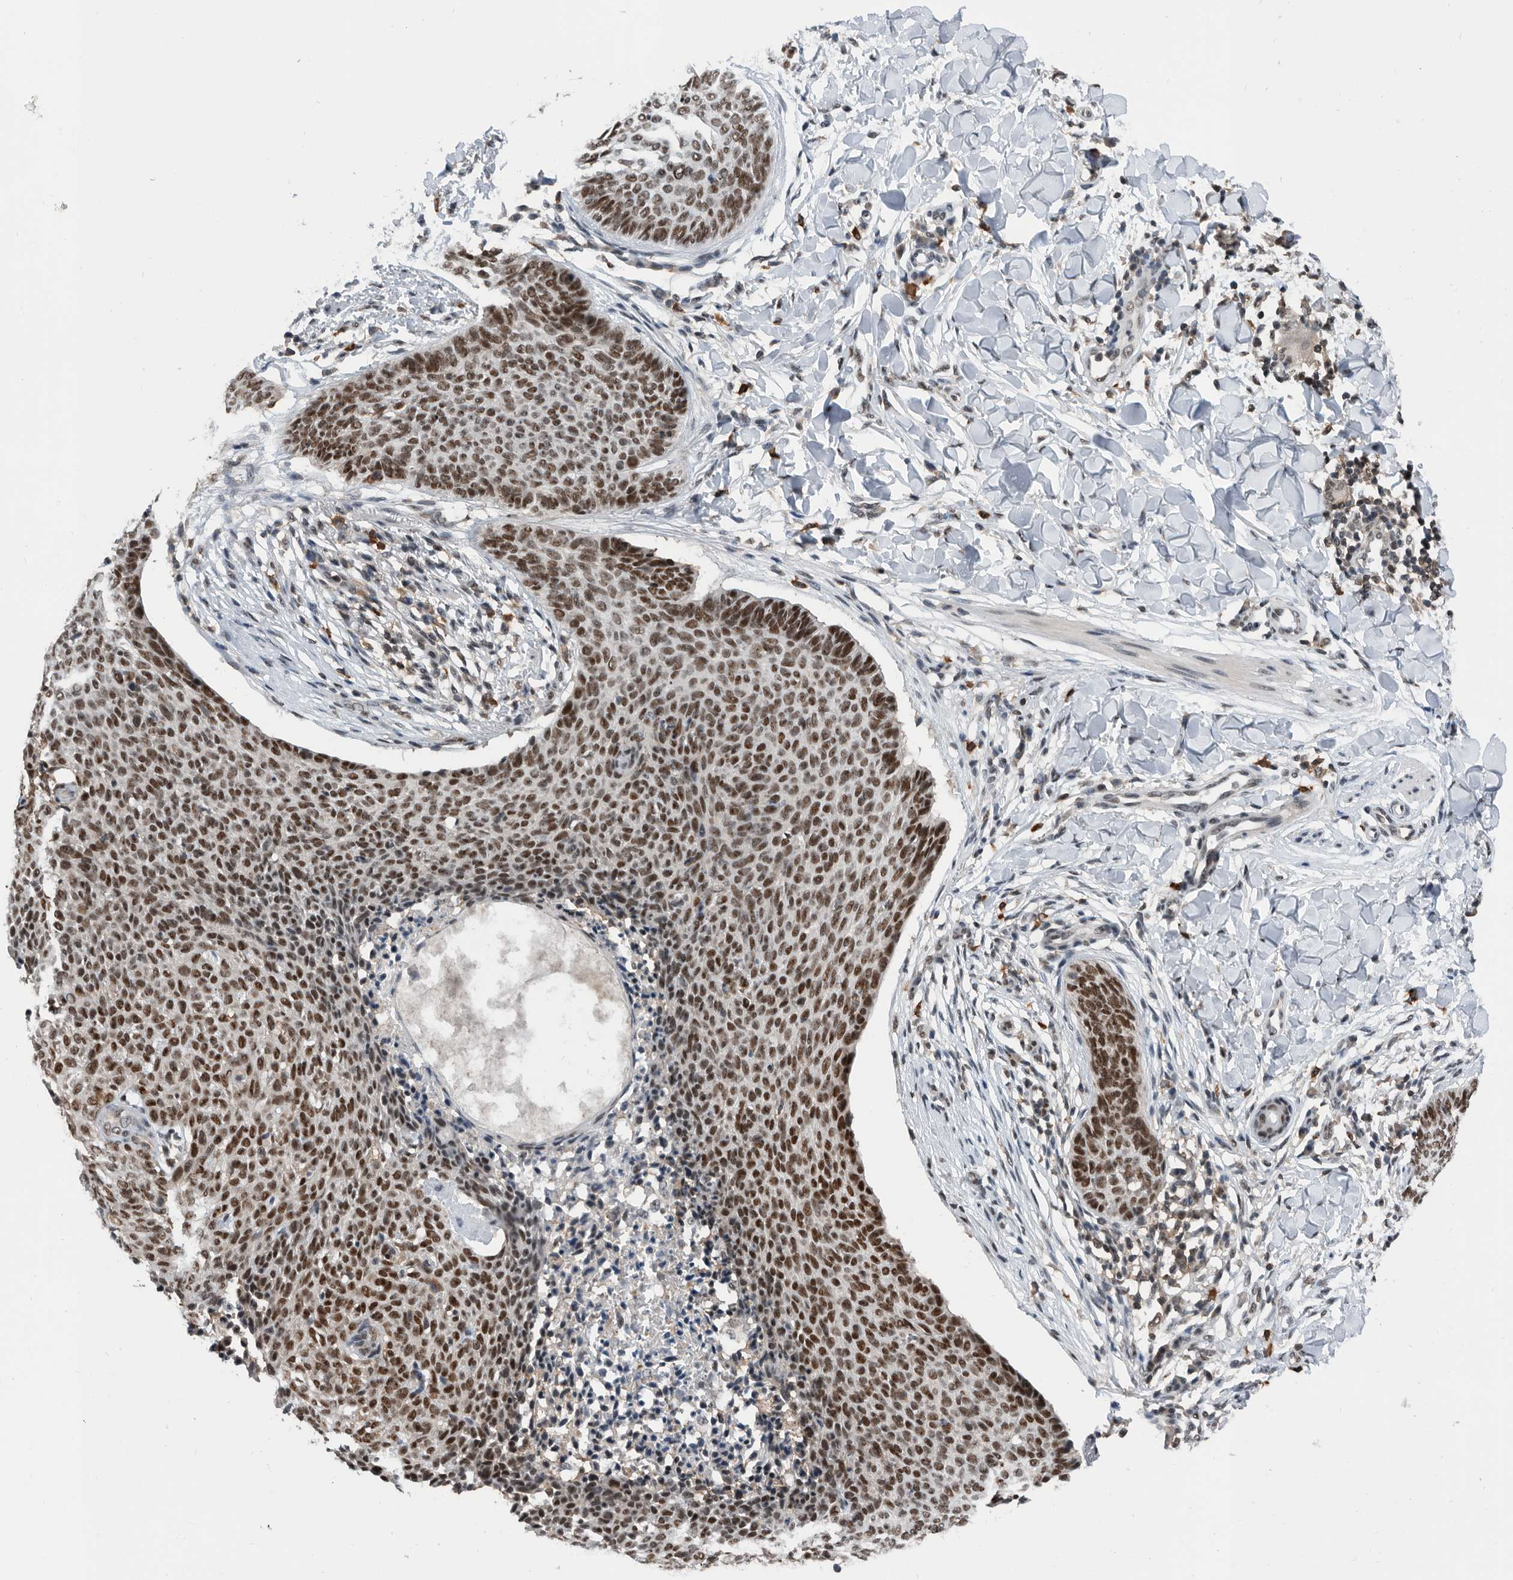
{"staining": {"intensity": "moderate", "quantity": ">75%", "location": "nuclear"}, "tissue": "skin cancer", "cell_type": "Tumor cells", "image_type": "cancer", "snomed": [{"axis": "morphology", "description": "Normal tissue, NOS"}, {"axis": "morphology", "description": "Basal cell carcinoma"}, {"axis": "topography", "description": "Skin"}], "caption": "Immunohistochemistry of human skin cancer exhibits medium levels of moderate nuclear expression in approximately >75% of tumor cells.", "gene": "ZNF260", "patient": {"sex": "male", "age": 50}}